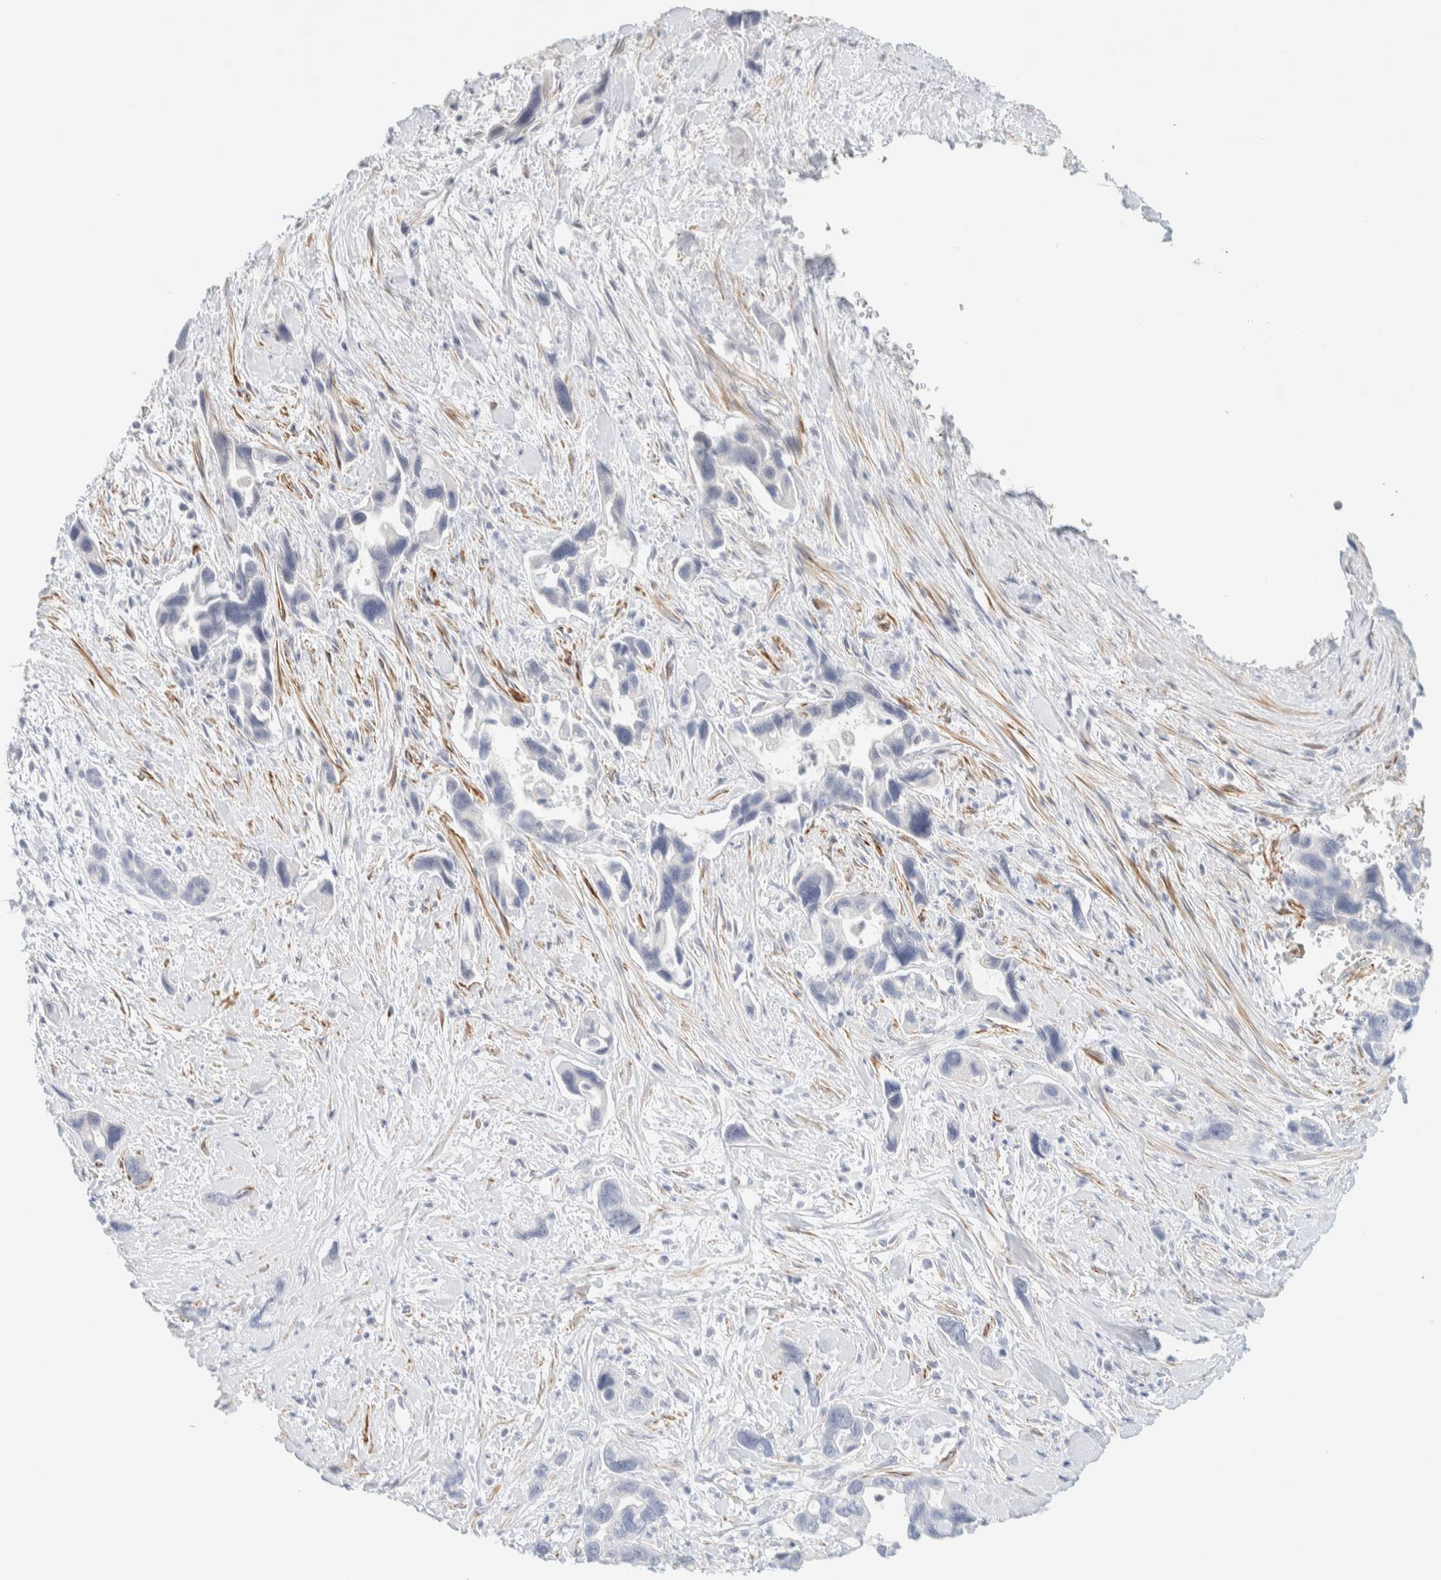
{"staining": {"intensity": "negative", "quantity": "none", "location": "none"}, "tissue": "pancreatic cancer", "cell_type": "Tumor cells", "image_type": "cancer", "snomed": [{"axis": "morphology", "description": "Adenocarcinoma, NOS"}, {"axis": "topography", "description": "Pancreas"}], "caption": "The IHC photomicrograph has no significant expression in tumor cells of adenocarcinoma (pancreatic) tissue.", "gene": "AFMID", "patient": {"sex": "female", "age": 70}}